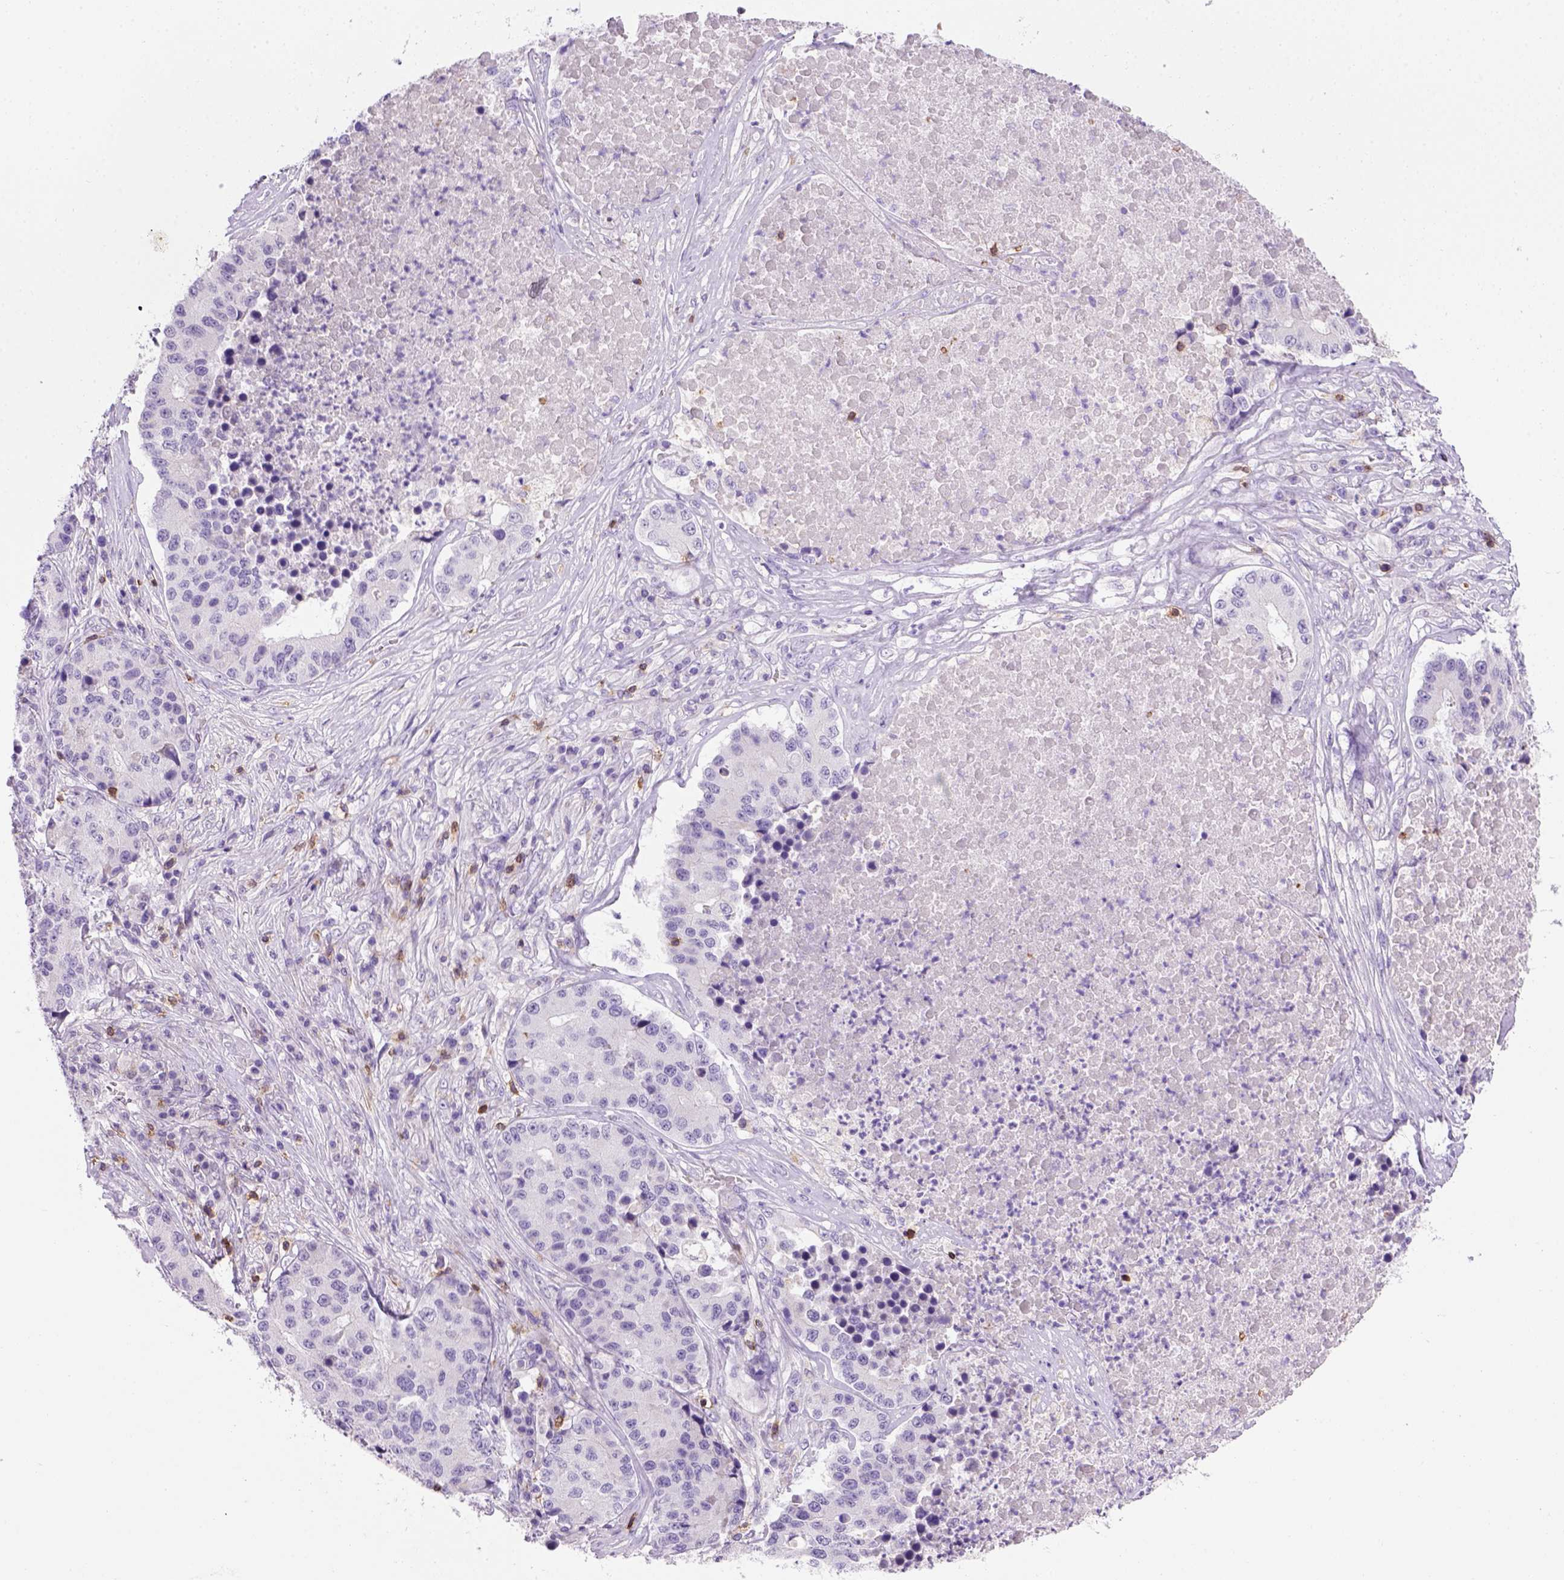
{"staining": {"intensity": "negative", "quantity": "none", "location": "none"}, "tissue": "stomach cancer", "cell_type": "Tumor cells", "image_type": "cancer", "snomed": [{"axis": "morphology", "description": "Adenocarcinoma, NOS"}, {"axis": "topography", "description": "Stomach"}], "caption": "The micrograph shows no staining of tumor cells in stomach cancer.", "gene": "CD3E", "patient": {"sex": "male", "age": 71}}